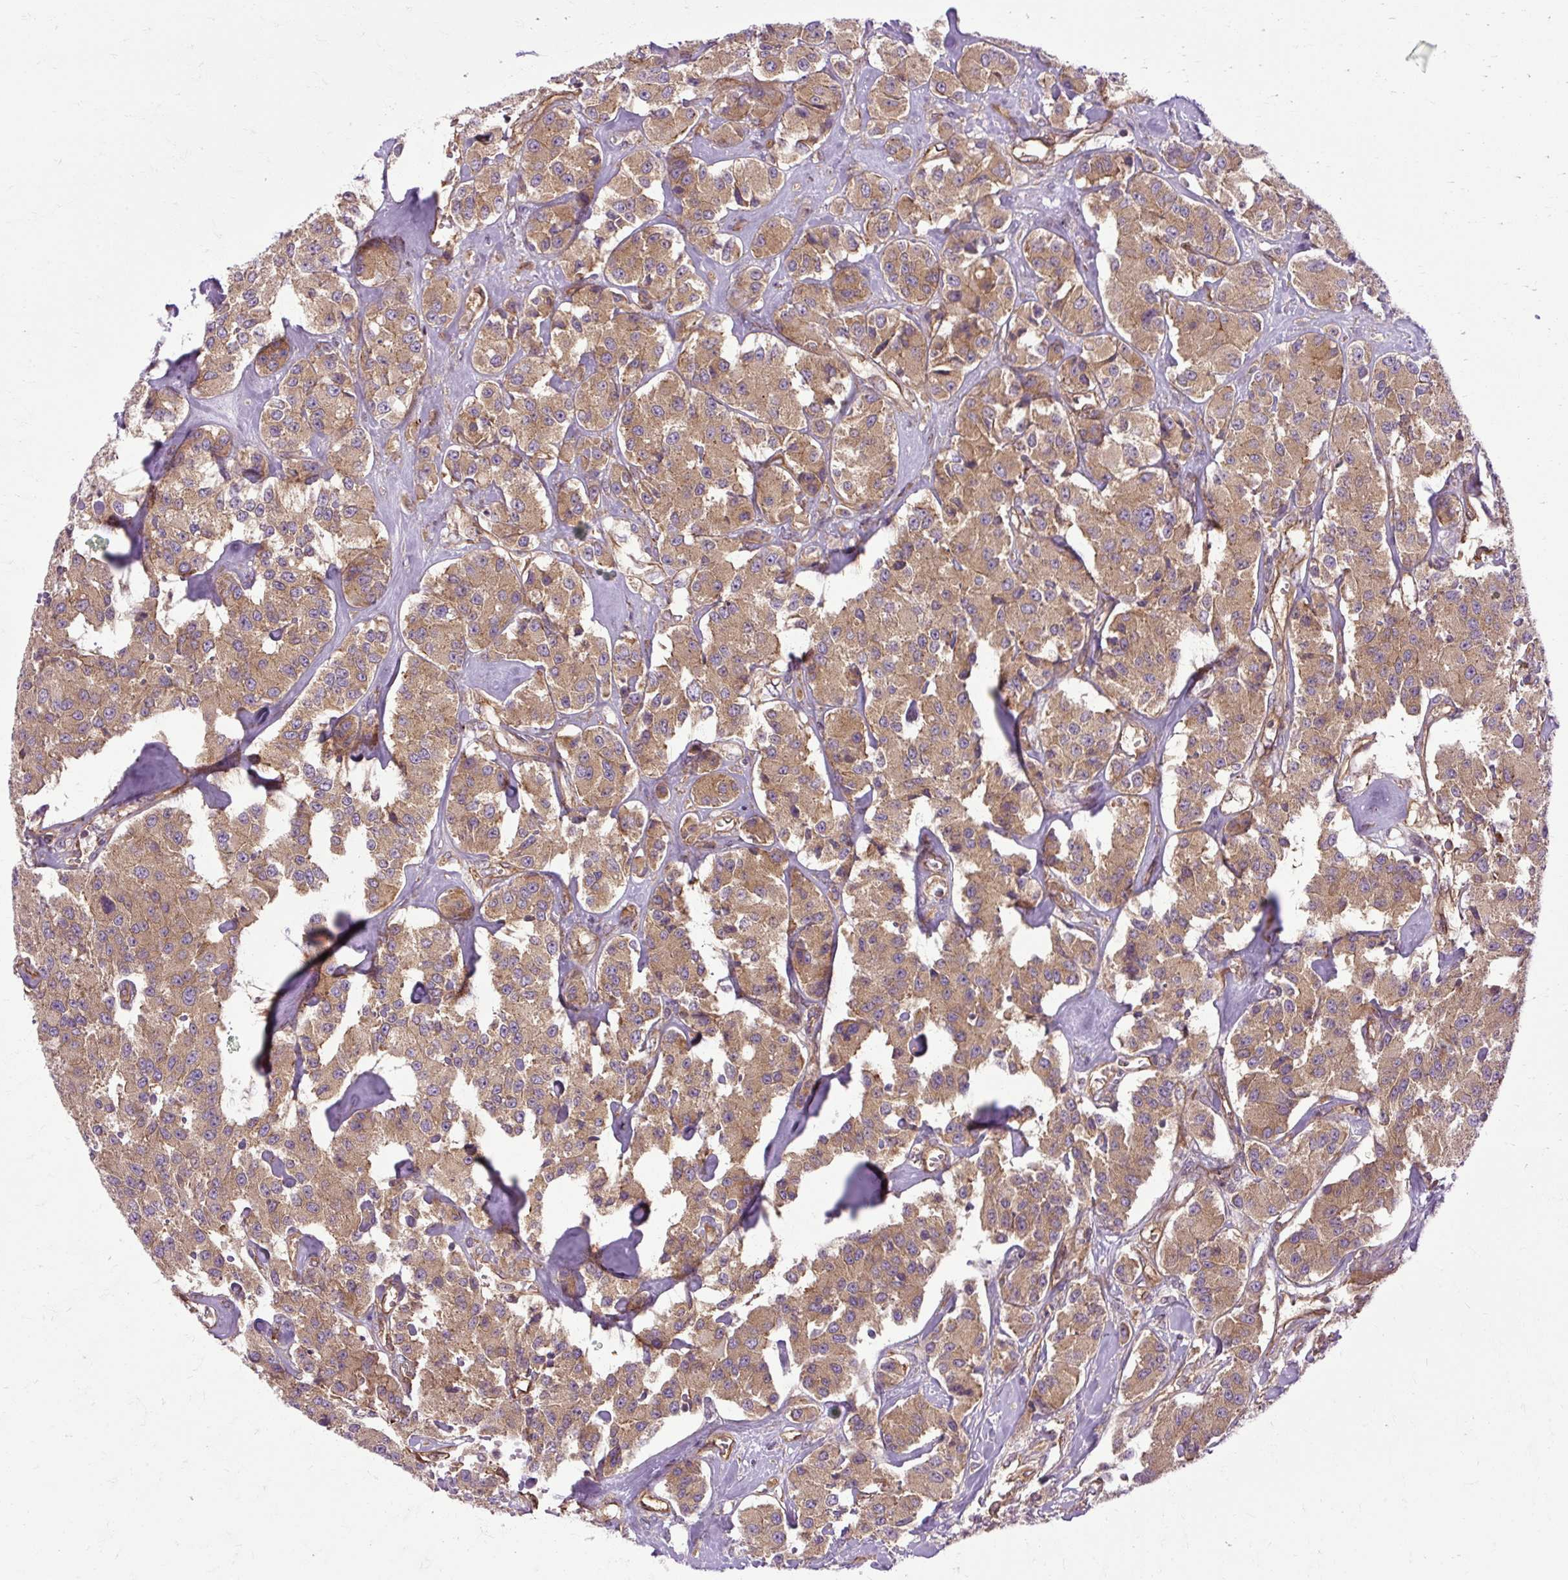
{"staining": {"intensity": "moderate", "quantity": ">75%", "location": "cytoplasmic/membranous"}, "tissue": "carcinoid", "cell_type": "Tumor cells", "image_type": "cancer", "snomed": [{"axis": "morphology", "description": "Carcinoid, malignant, NOS"}, {"axis": "topography", "description": "Pancreas"}], "caption": "This image reveals IHC staining of carcinoid, with medium moderate cytoplasmic/membranous staining in approximately >75% of tumor cells.", "gene": "CCDC93", "patient": {"sex": "male", "age": 41}}